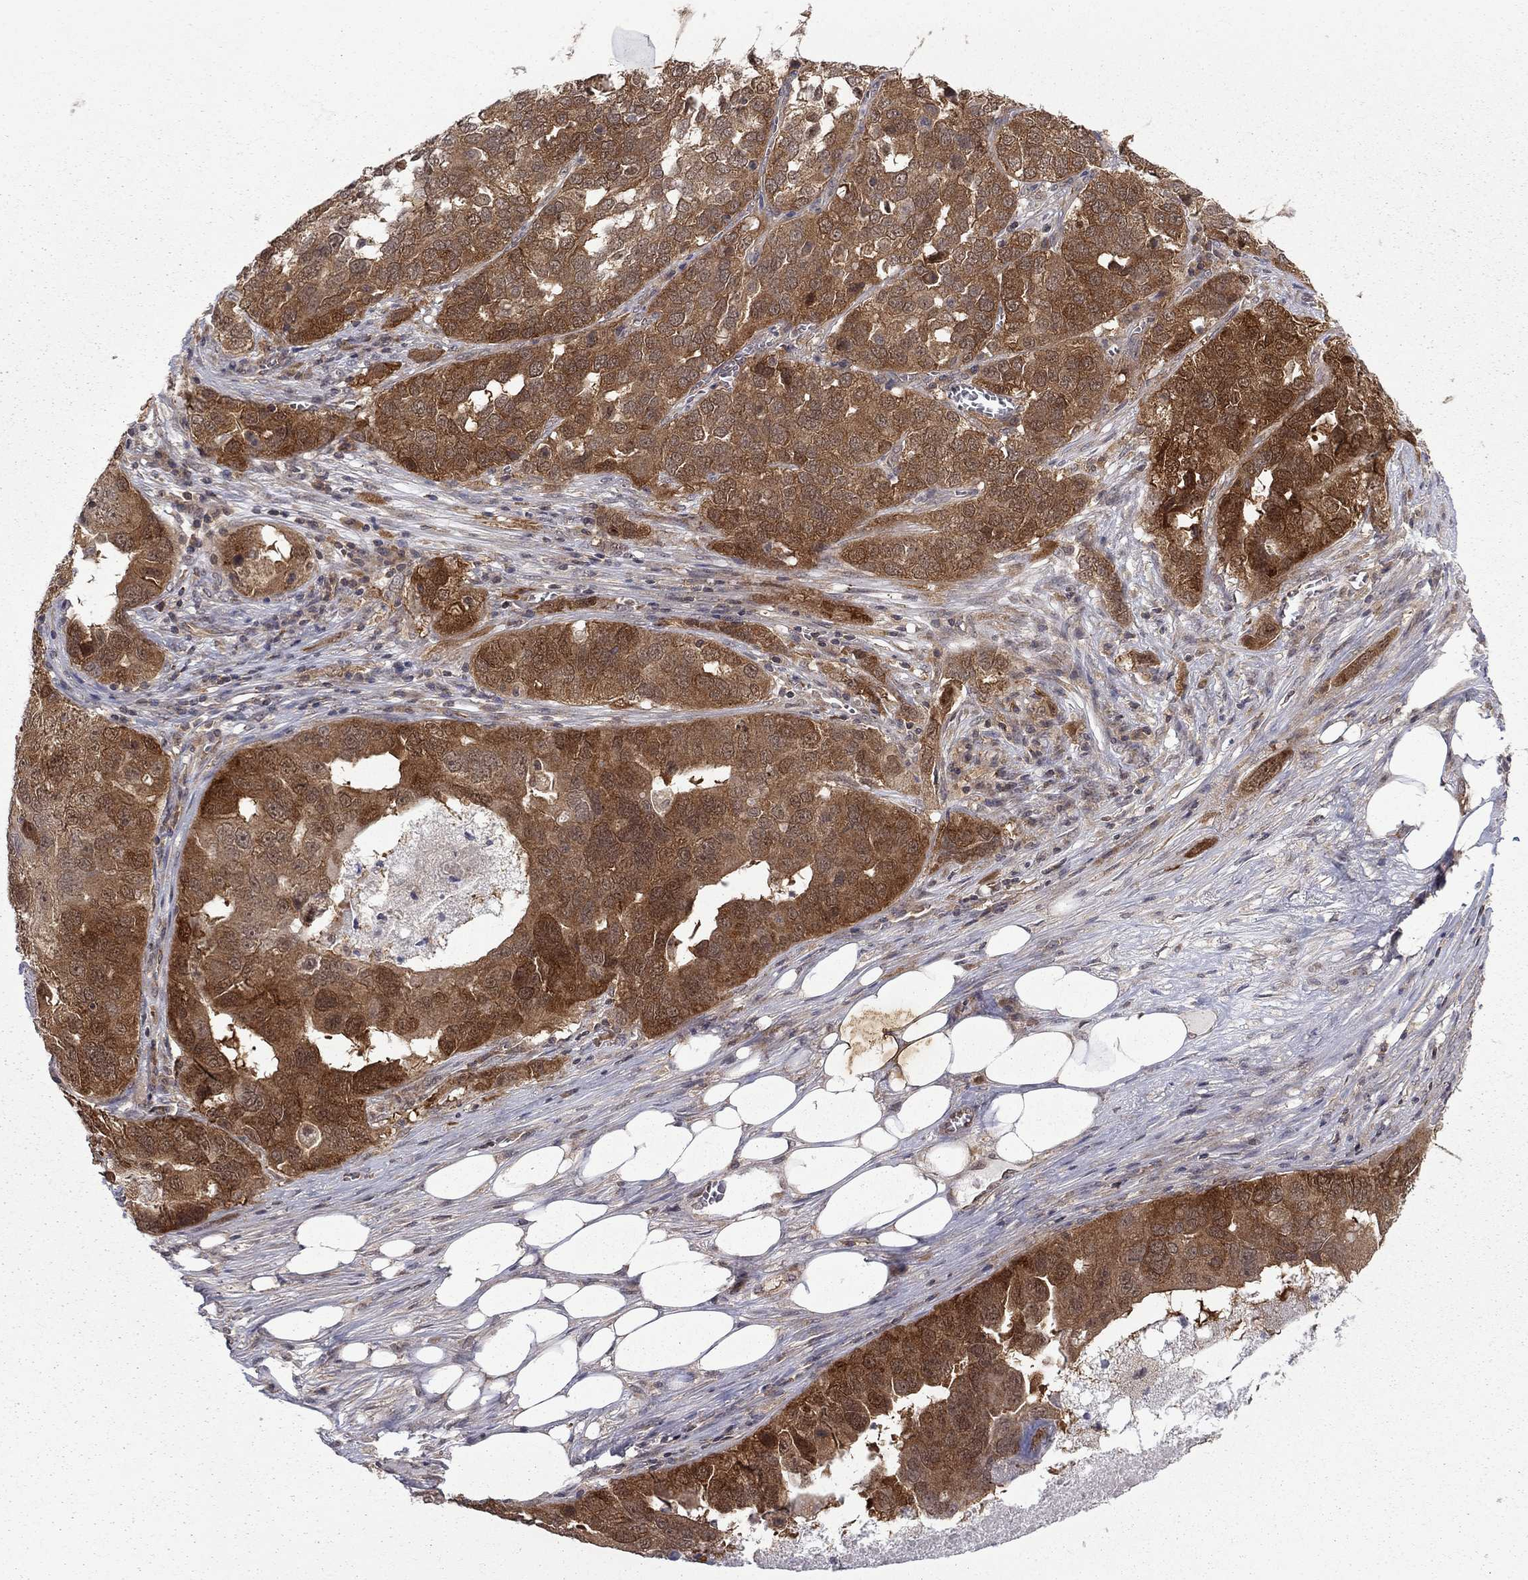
{"staining": {"intensity": "strong", "quantity": ">75%", "location": "cytoplasmic/membranous"}, "tissue": "ovarian cancer", "cell_type": "Tumor cells", "image_type": "cancer", "snomed": [{"axis": "morphology", "description": "Carcinoma, endometroid"}, {"axis": "topography", "description": "Soft tissue"}, {"axis": "topography", "description": "Ovary"}], "caption": "Human ovarian endometroid carcinoma stained with a protein marker shows strong staining in tumor cells.", "gene": "NAA50", "patient": {"sex": "female", "age": 52}}